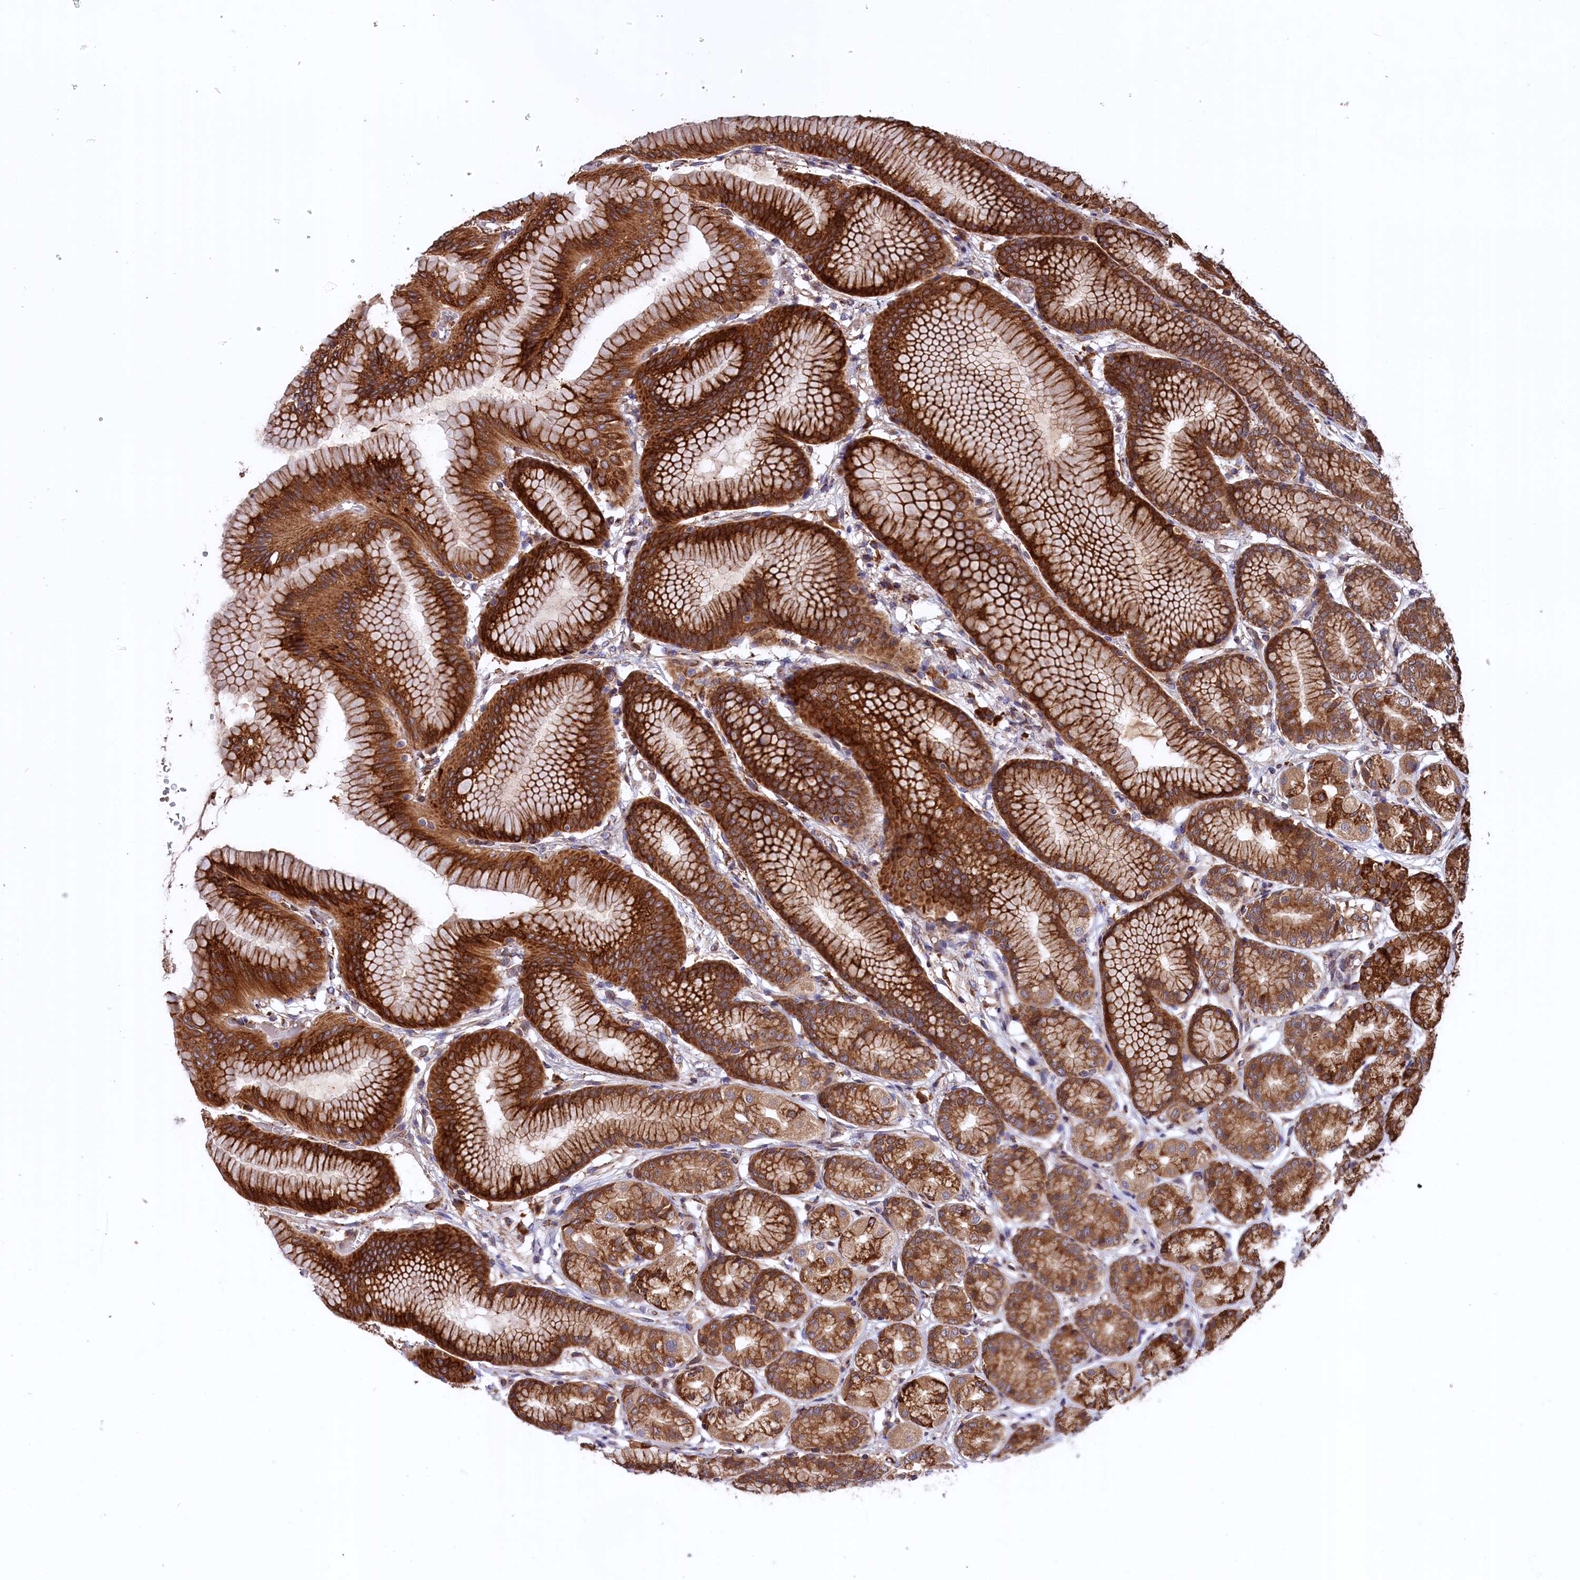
{"staining": {"intensity": "strong", "quantity": ">75%", "location": "cytoplasmic/membranous"}, "tissue": "stomach", "cell_type": "Glandular cells", "image_type": "normal", "snomed": [{"axis": "morphology", "description": "Normal tissue, NOS"}, {"axis": "morphology", "description": "Adenocarcinoma, NOS"}, {"axis": "morphology", "description": "Adenocarcinoma, High grade"}, {"axis": "topography", "description": "Stomach, upper"}, {"axis": "topography", "description": "Stomach"}], "caption": "Brown immunohistochemical staining in normal human stomach reveals strong cytoplasmic/membranous expression in about >75% of glandular cells. The staining was performed using DAB (3,3'-diaminobenzidine) to visualize the protein expression in brown, while the nuclei were stained in blue with hematoxylin (Magnification: 20x).", "gene": "PLA2G4C", "patient": {"sex": "female", "age": 65}}